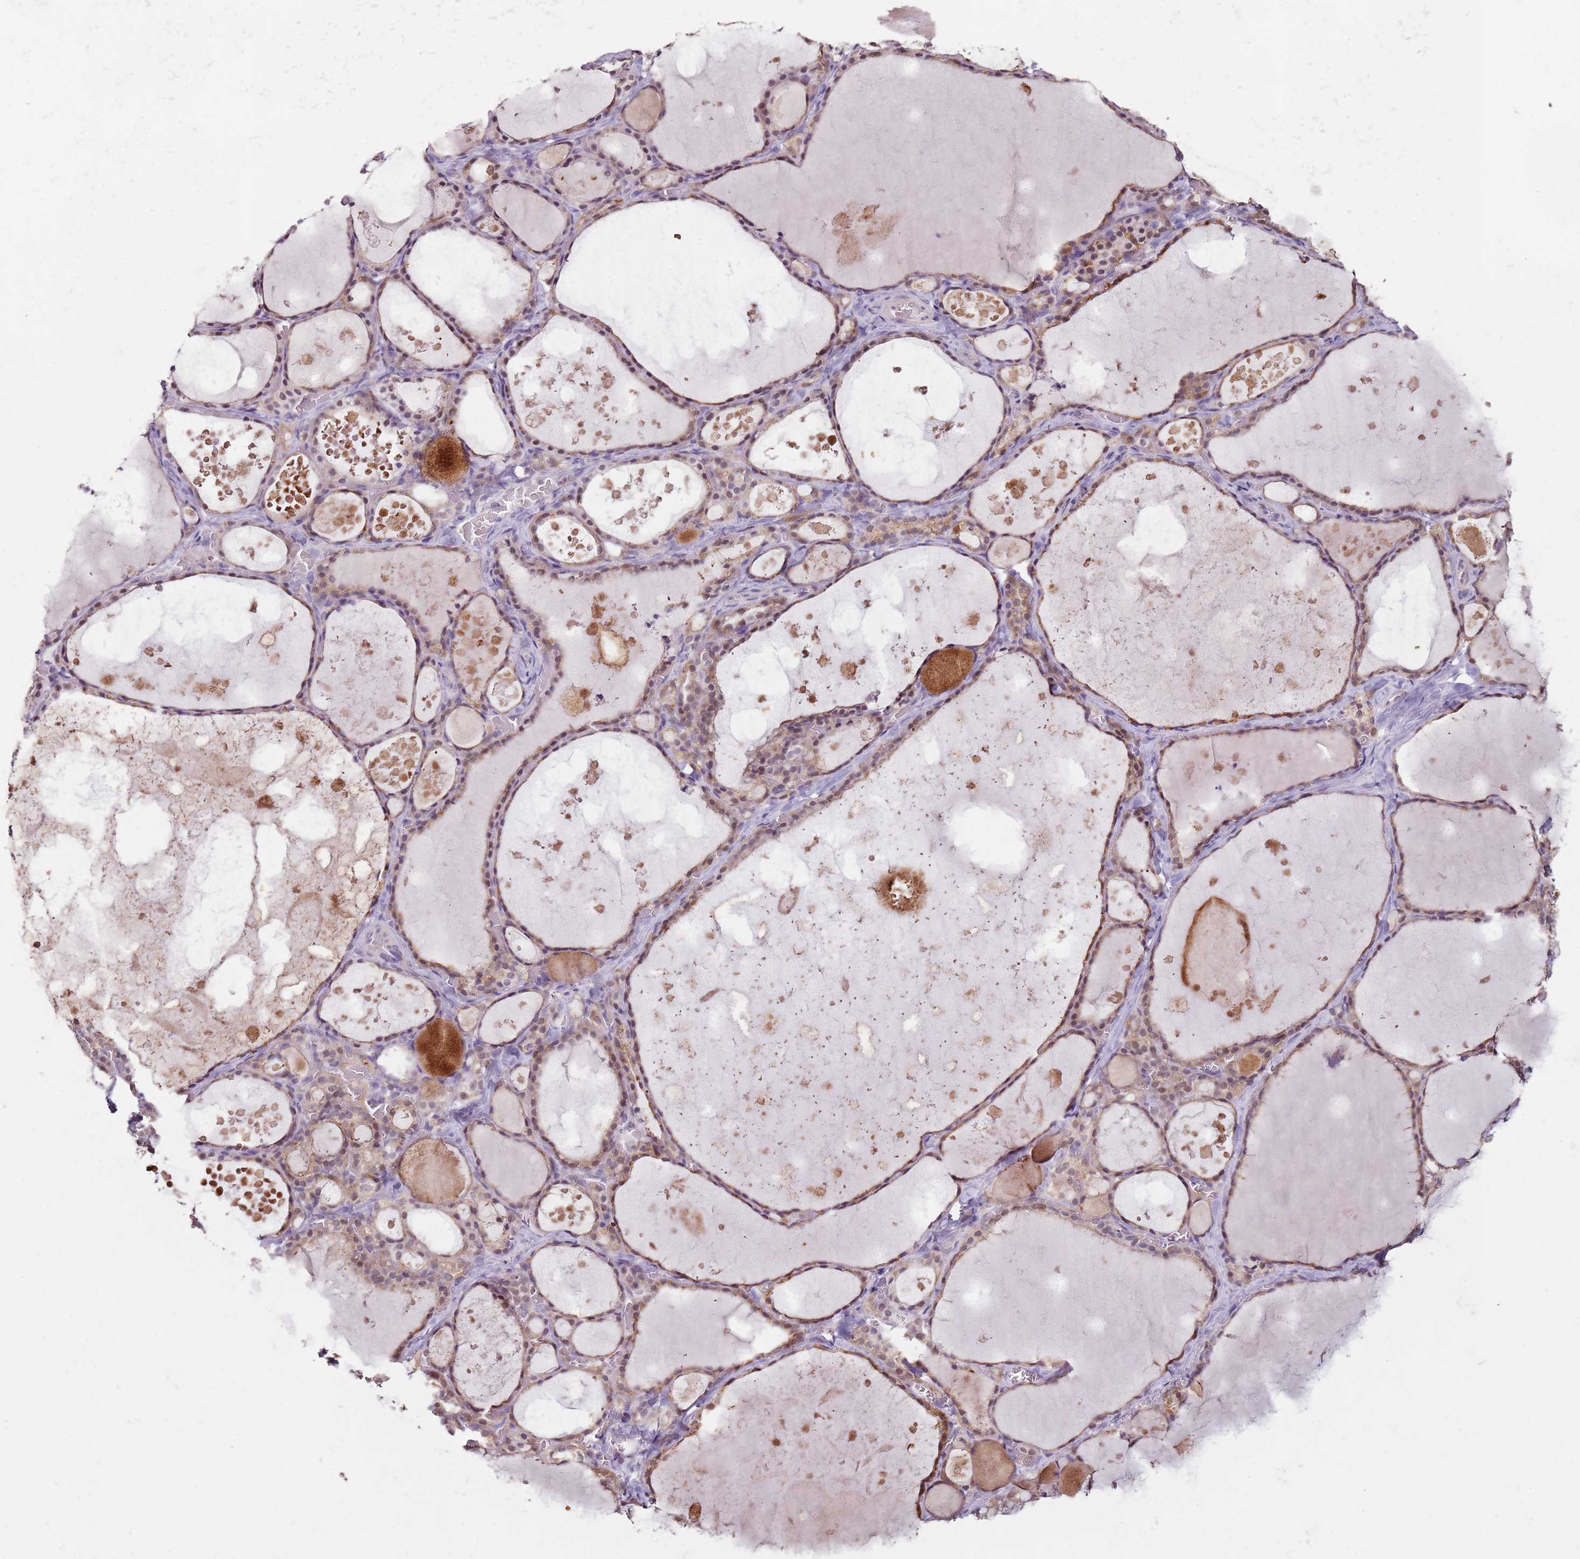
{"staining": {"intensity": "moderate", "quantity": ">75%", "location": "cytoplasmic/membranous"}, "tissue": "thyroid gland", "cell_type": "Glandular cells", "image_type": "normal", "snomed": [{"axis": "morphology", "description": "Normal tissue, NOS"}, {"axis": "topography", "description": "Thyroid gland"}], "caption": "DAB immunohistochemical staining of unremarkable thyroid gland exhibits moderate cytoplasmic/membranous protein expression in about >75% of glandular cells.", "gene": "MDH1", "patient": {"sex": "male", "age": 56}}